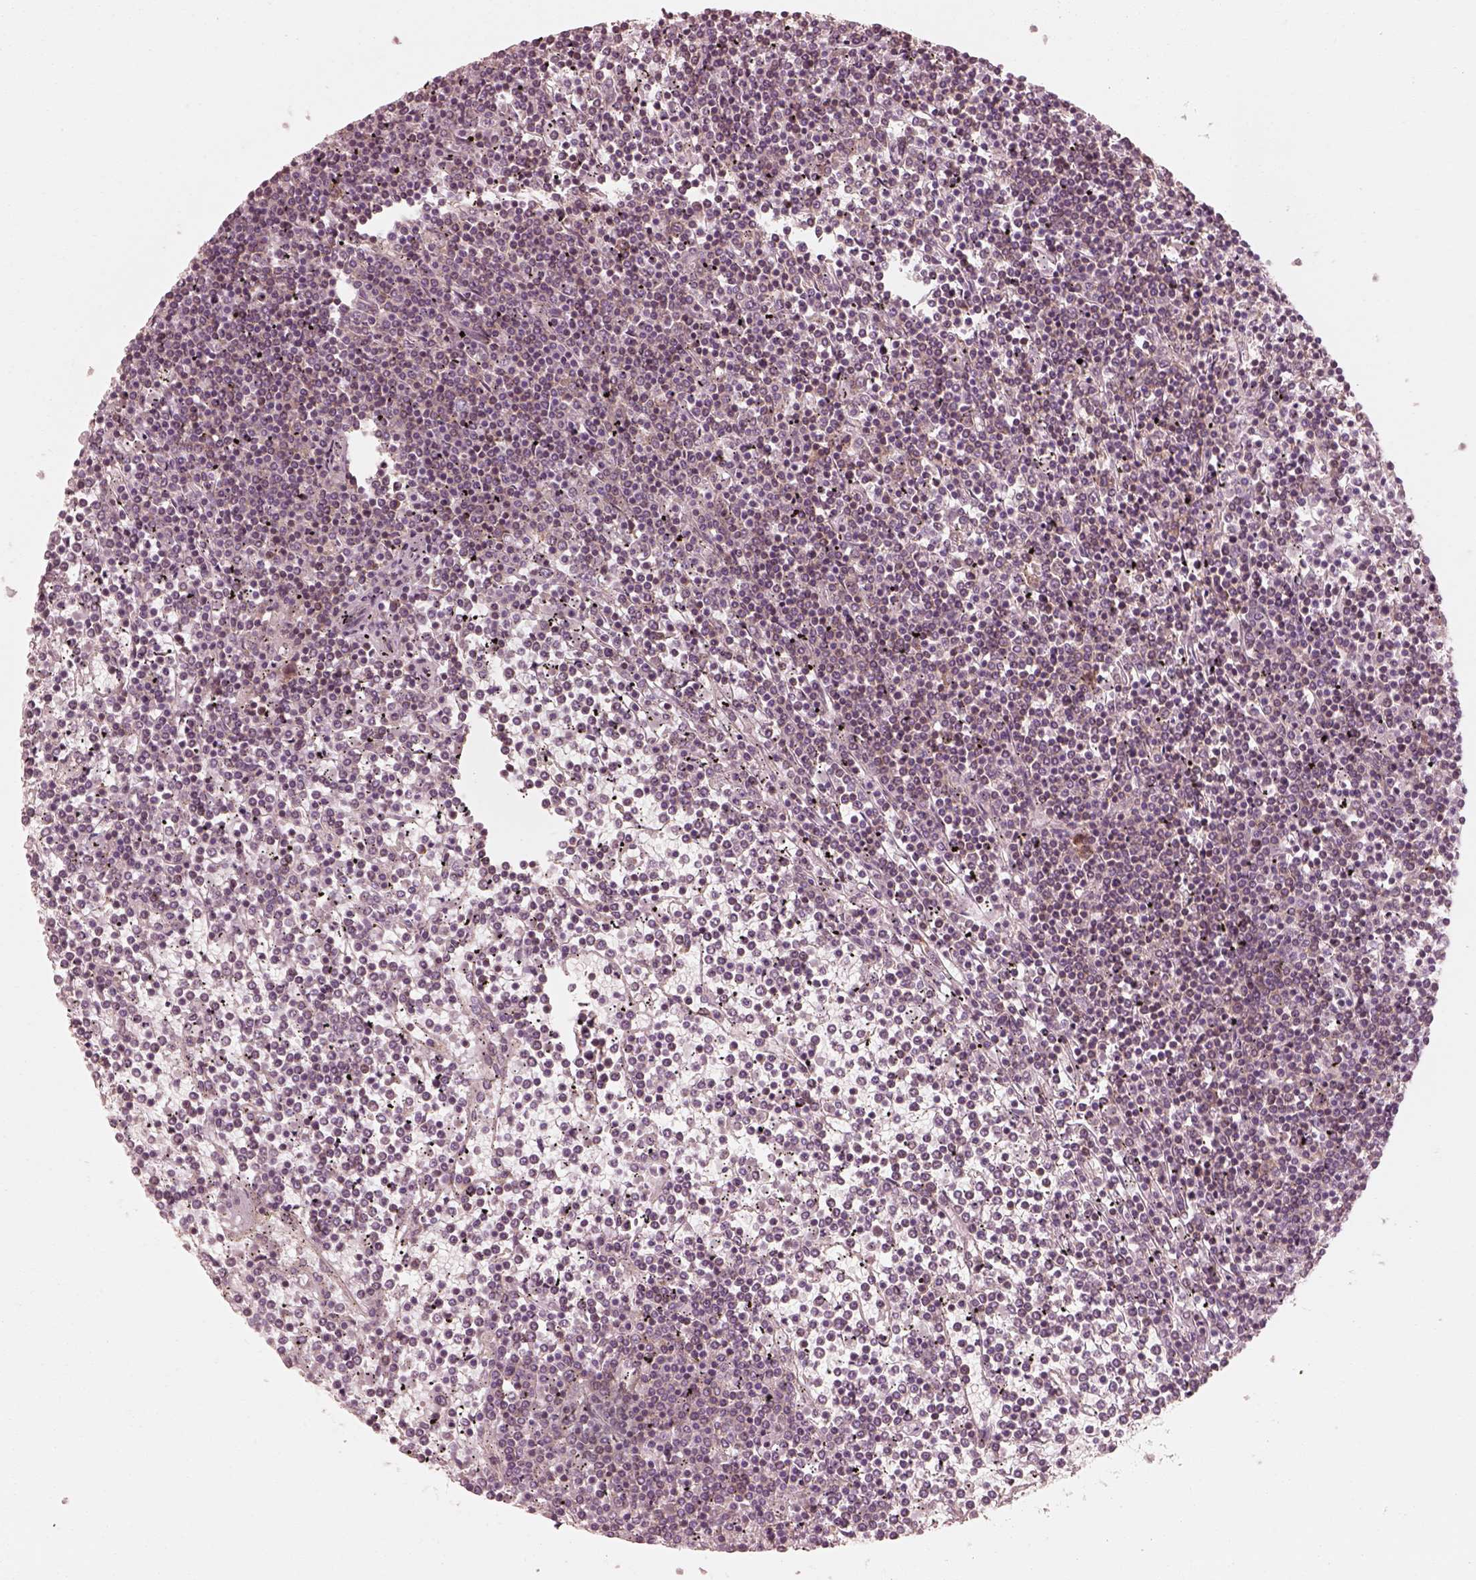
{"staining": {"intensity": "weak", "quantity": ">75%", "location": "cytoplasmic/membranous"}, "tissue": "lymphoma", "cell_type": "Tumor cells", "image_type": "cancer", "snomed": [{"axis": "morphology", "description": "Malignant lymphoma, non-Hodgkin's type, Low grade"}, {"axis": "topography", "description": "Spleen"}], "caption": "Low-grade malignant lymphoma, non-Hodgkin's type was stained to show a protein in brown. There is low levels of weak cytoplasmic/membranous positivity in approximately >75% of tumor cells.", "gene": "CNOT2", "patient": {"sex": "female", "age": 19}}